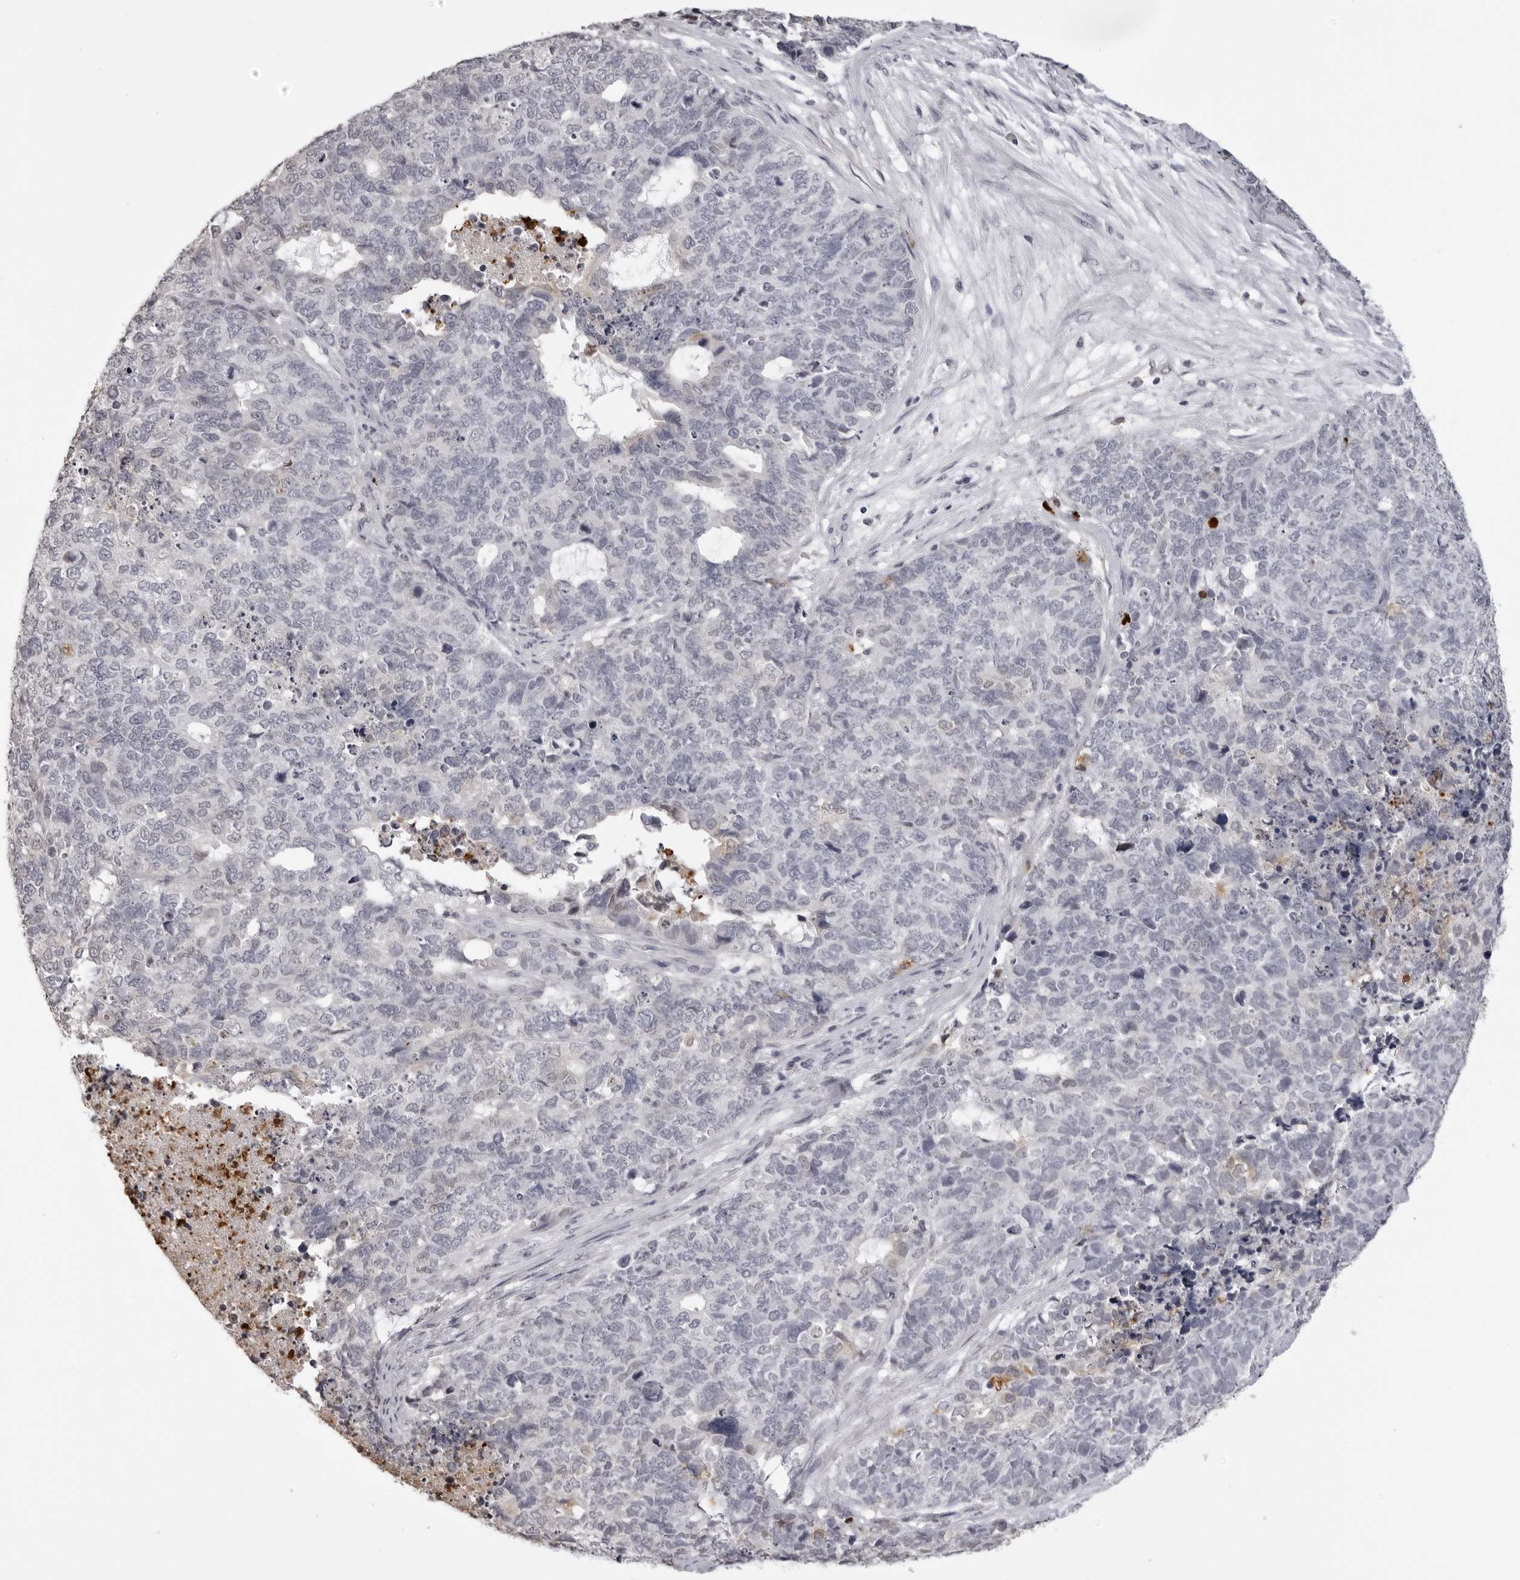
{"staining": {"intensity": "negative", "quantity": "none", "location": "none"}, "tissue": "cervical cancer", "cell_type": "Tumor cells", "image_type": "cancer", "snomed": [{"axis": "morphology", "description": "Squamous cell carcinoma, NOS"}, {"axis": "topography", "description": "Cervix"}], "caption": "Protein analysis of cervical squamous cell carcinoma shows no significant staining in tumor cells.", "gene": "IL31", "patient": {"sex": "female", "age": 63}}